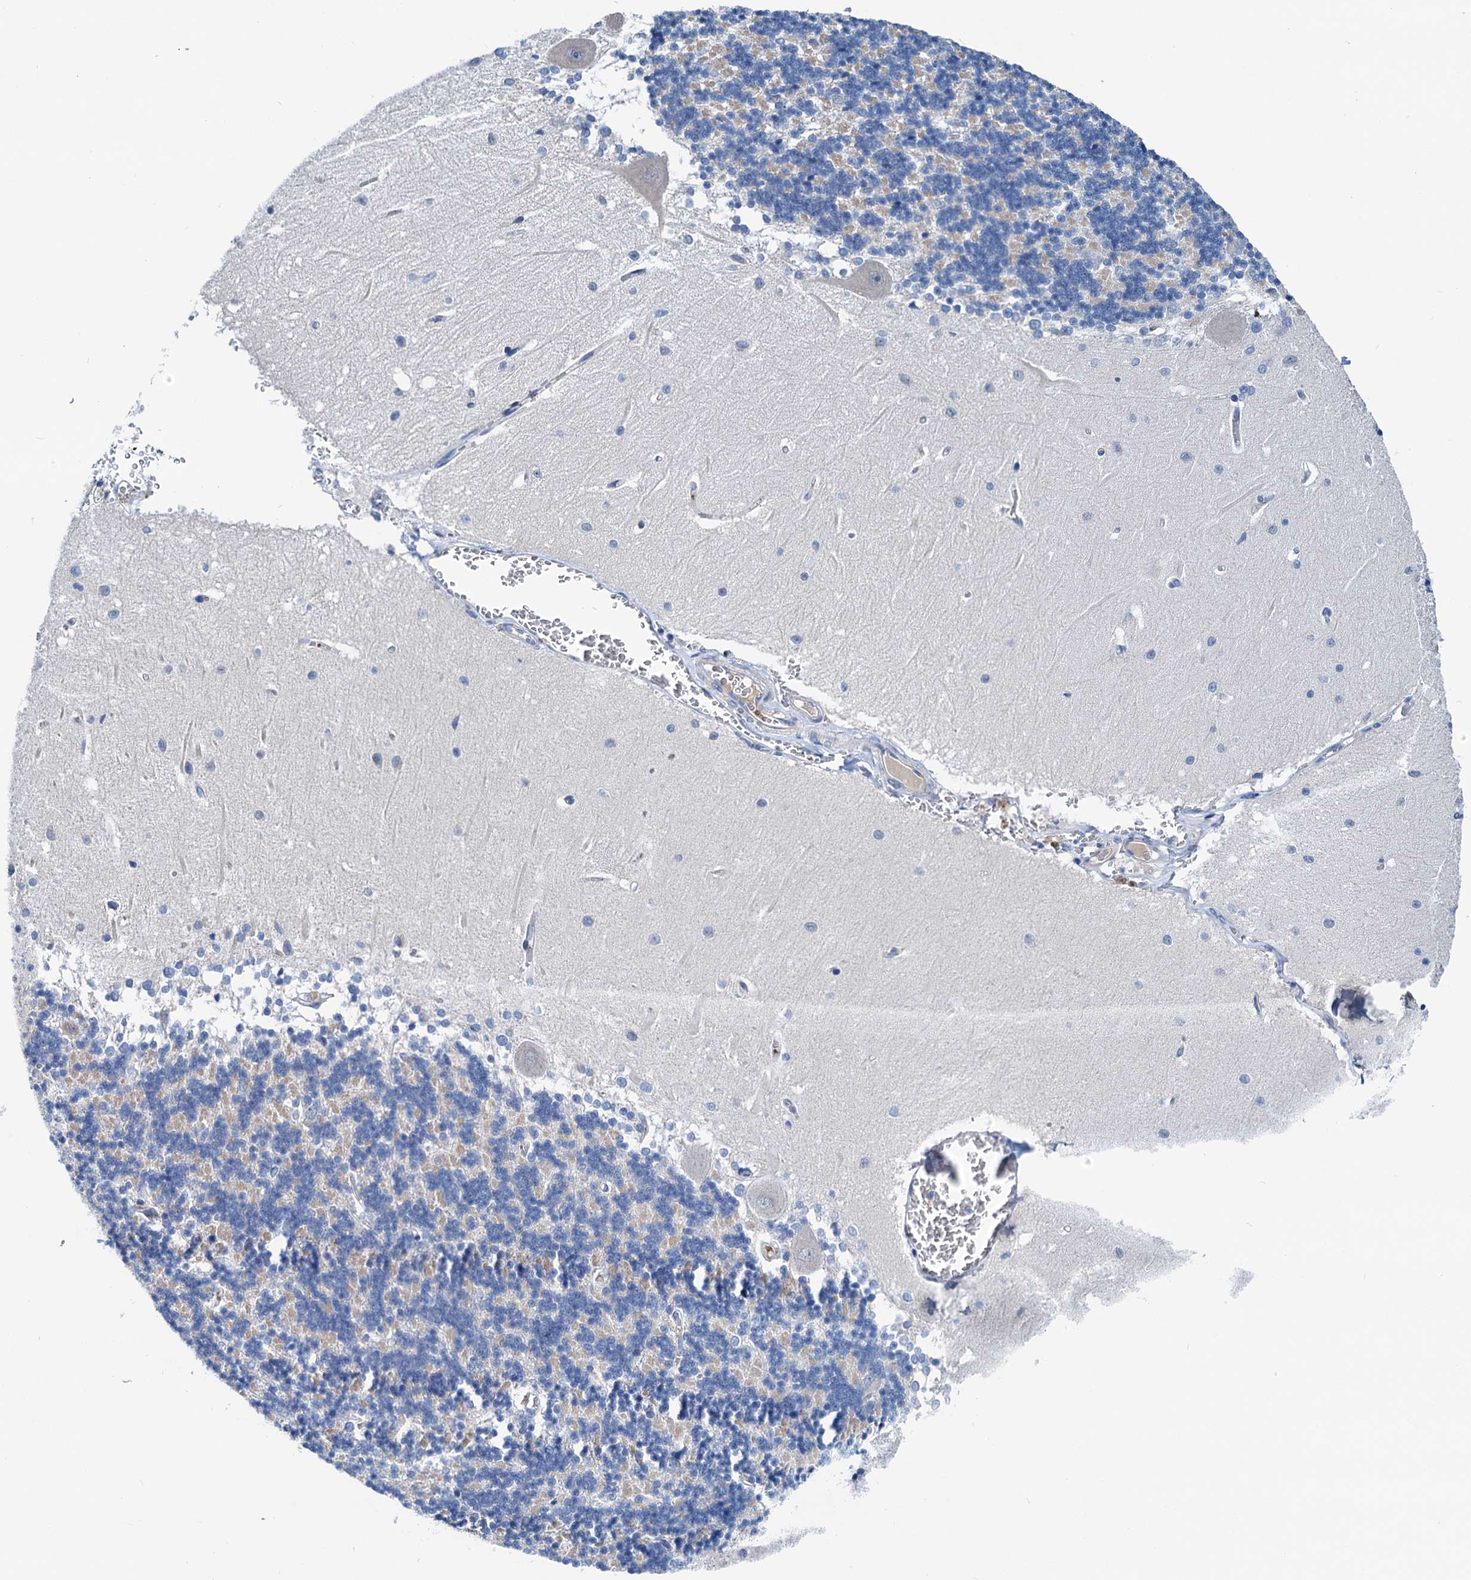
{"staining": {"intensity": "negative", "quantity": "none", "location": "none"}, "tissue": "cerebellum", "cell_type": "Cells in granular layer", "image_type": "normal", "snomed": [{"axis": "morphology", "description": "Normal tissue, NOS"}, {"axis": "topography", "description": "Cerebellum"}], "caption": "Cerebellum stained for a protein using IHC exhibits no expression cells in granular layer.", "gene": "KNDC1", "patient": {"sex": "male", "age": 37}}